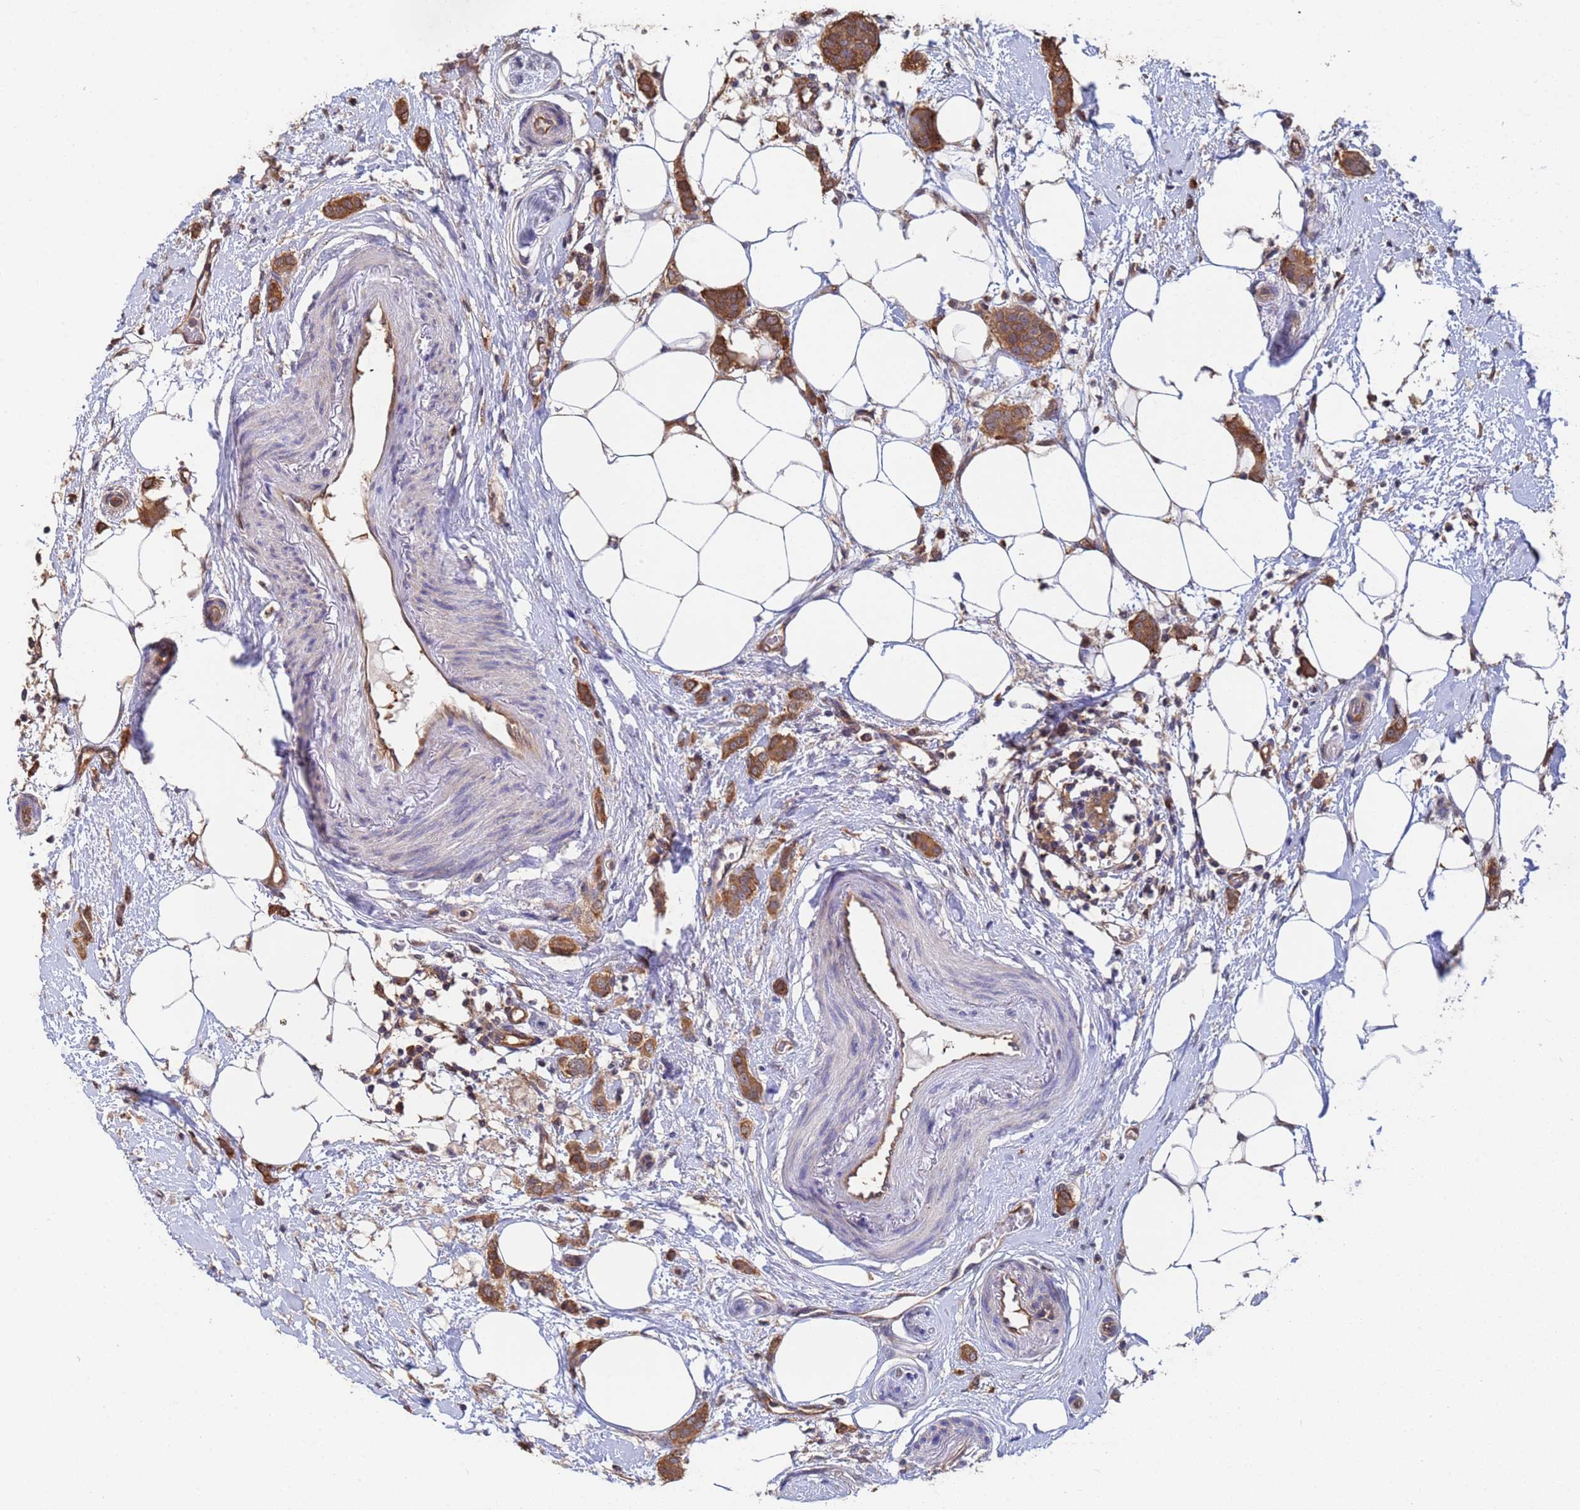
{"staining": {"intensity": "moderate", "quantity": ">75%", "location": "cytoplasmic/membranous"}, "tissue": "breast cancer", "cell_type": "Tumor cells", "image_type": "cancer", "snomed": [{"axis": "morphology", "description": "Duct carcinoma"}, {"axis": "topography", "description": "Breast"}], "caption": "Immunohistochemistry (IHC) image of human breast cancer stained for a protein (brown), which displays medium levels of moderate cytoplasmic/membranous positivity in about >75% of tumor cells.", "gene": "FAM25A", "patient": {"sex": "female", "age": 72}}